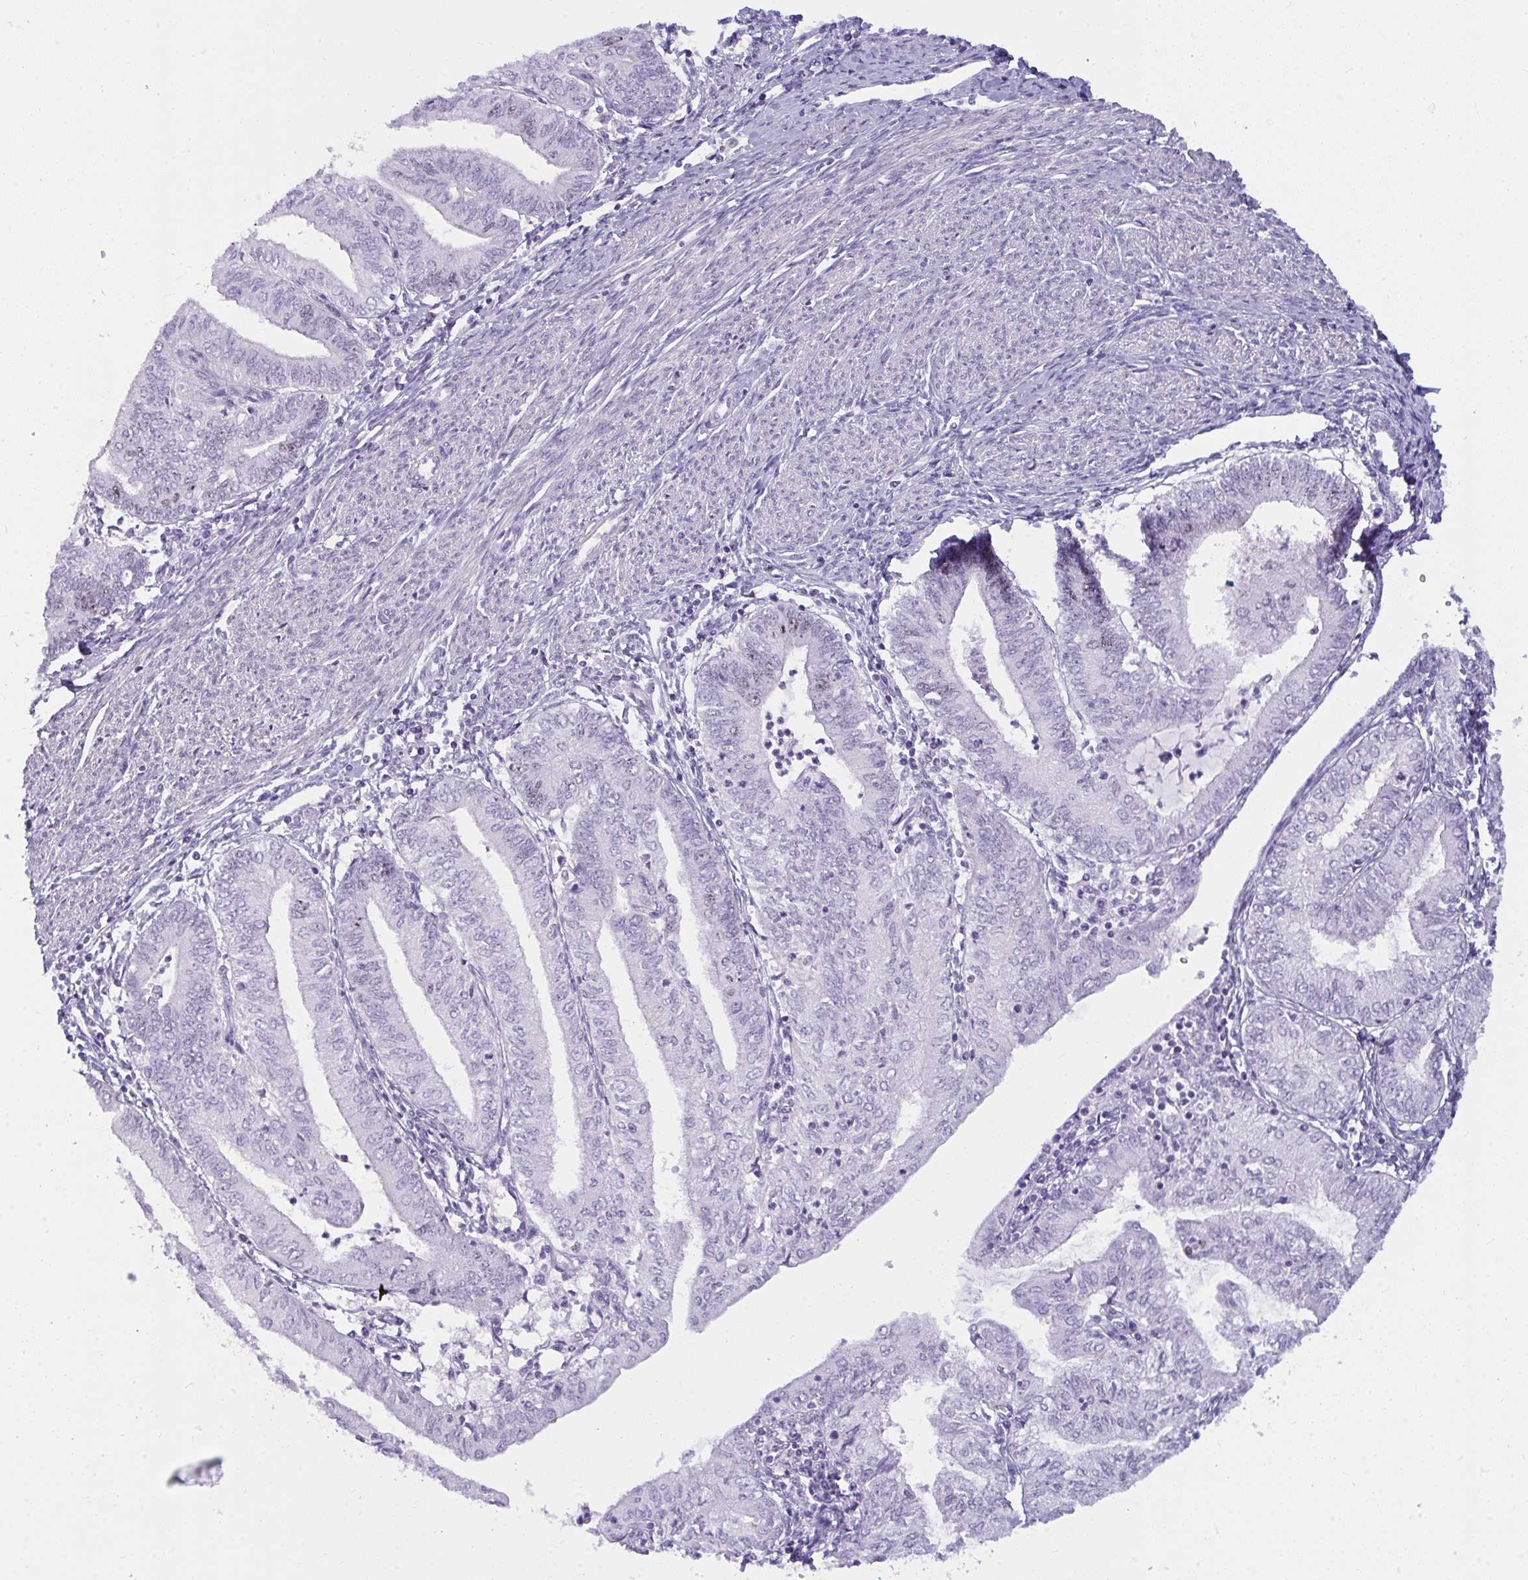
{"staining": {"intensity": "negative", "quantity": "none", "location": "none"}, "tissue": "endometrial cancer", "cell_type": "Tumor cells", "image_type": "cancer", "snomed": [{"axis": "morphology", "description": "Adenocarcinoma, NOS"}, {"axis": "topography", "description": "Endometrium"}], "caption": "IHC micrograph of neoplastic tissue: adenocarcinoma (endometrial) stained with DAB (3,3'-diaminobenzidine) demonstrates no significant protein positivity in tumor cells.", "gene": "SUZ12", "patient": {"sex": "female", "age": 66}}